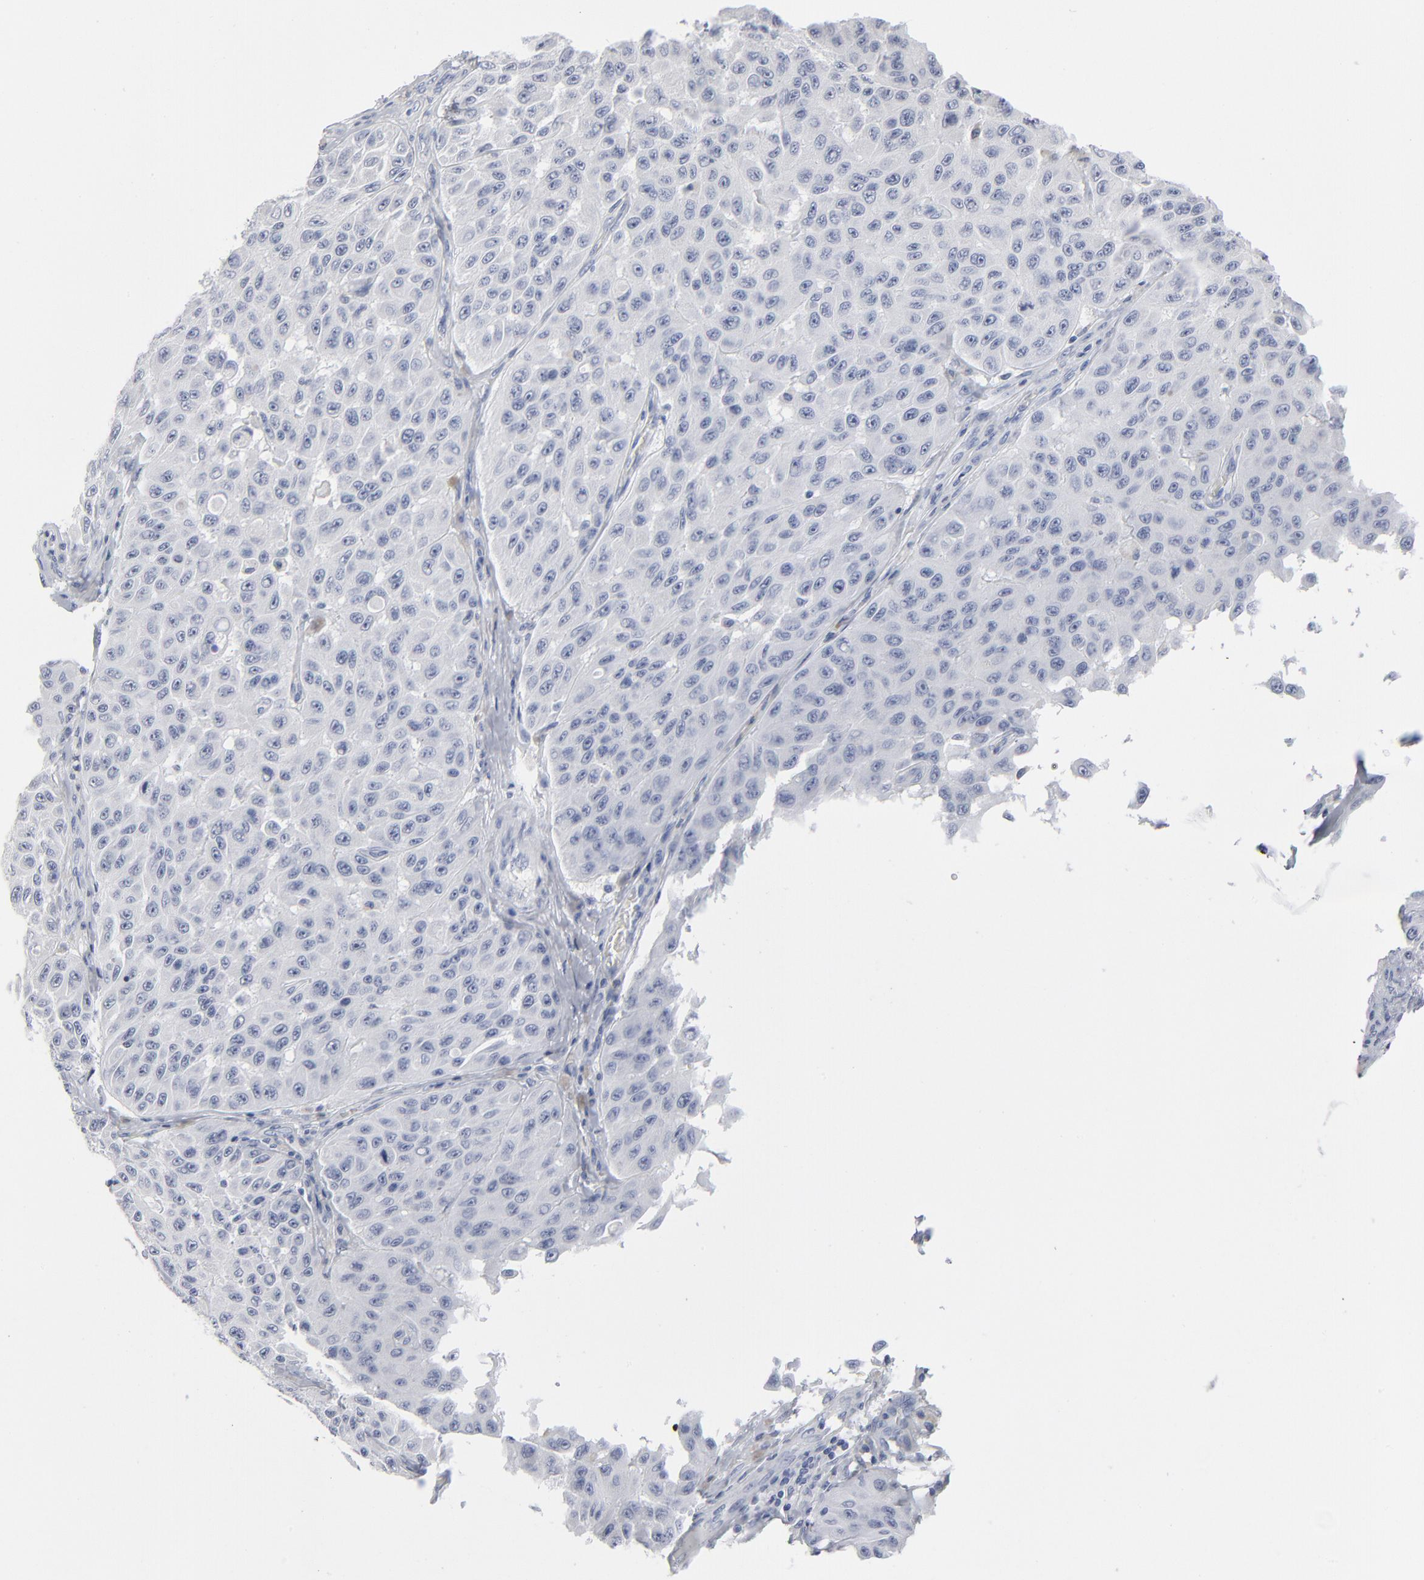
{"staining": {"intensity": "negative", "quantity": "none", "location": "none"}, "tissue": "melanoma", "cell_type": "Tumor cells", "image_type": "cancer", "snomed": [{"axis": "morphology", "description": "Malignant melanoma, NOS"}, {"axis": "topography", "description": "Skin"}], "caption": "This is a photomicrograph of immunohistochemistry staining of melanoma, which shows no staining in tumor cells.", "gene": "PAGE1", "patient": {"sex": "male", "age": 30}}